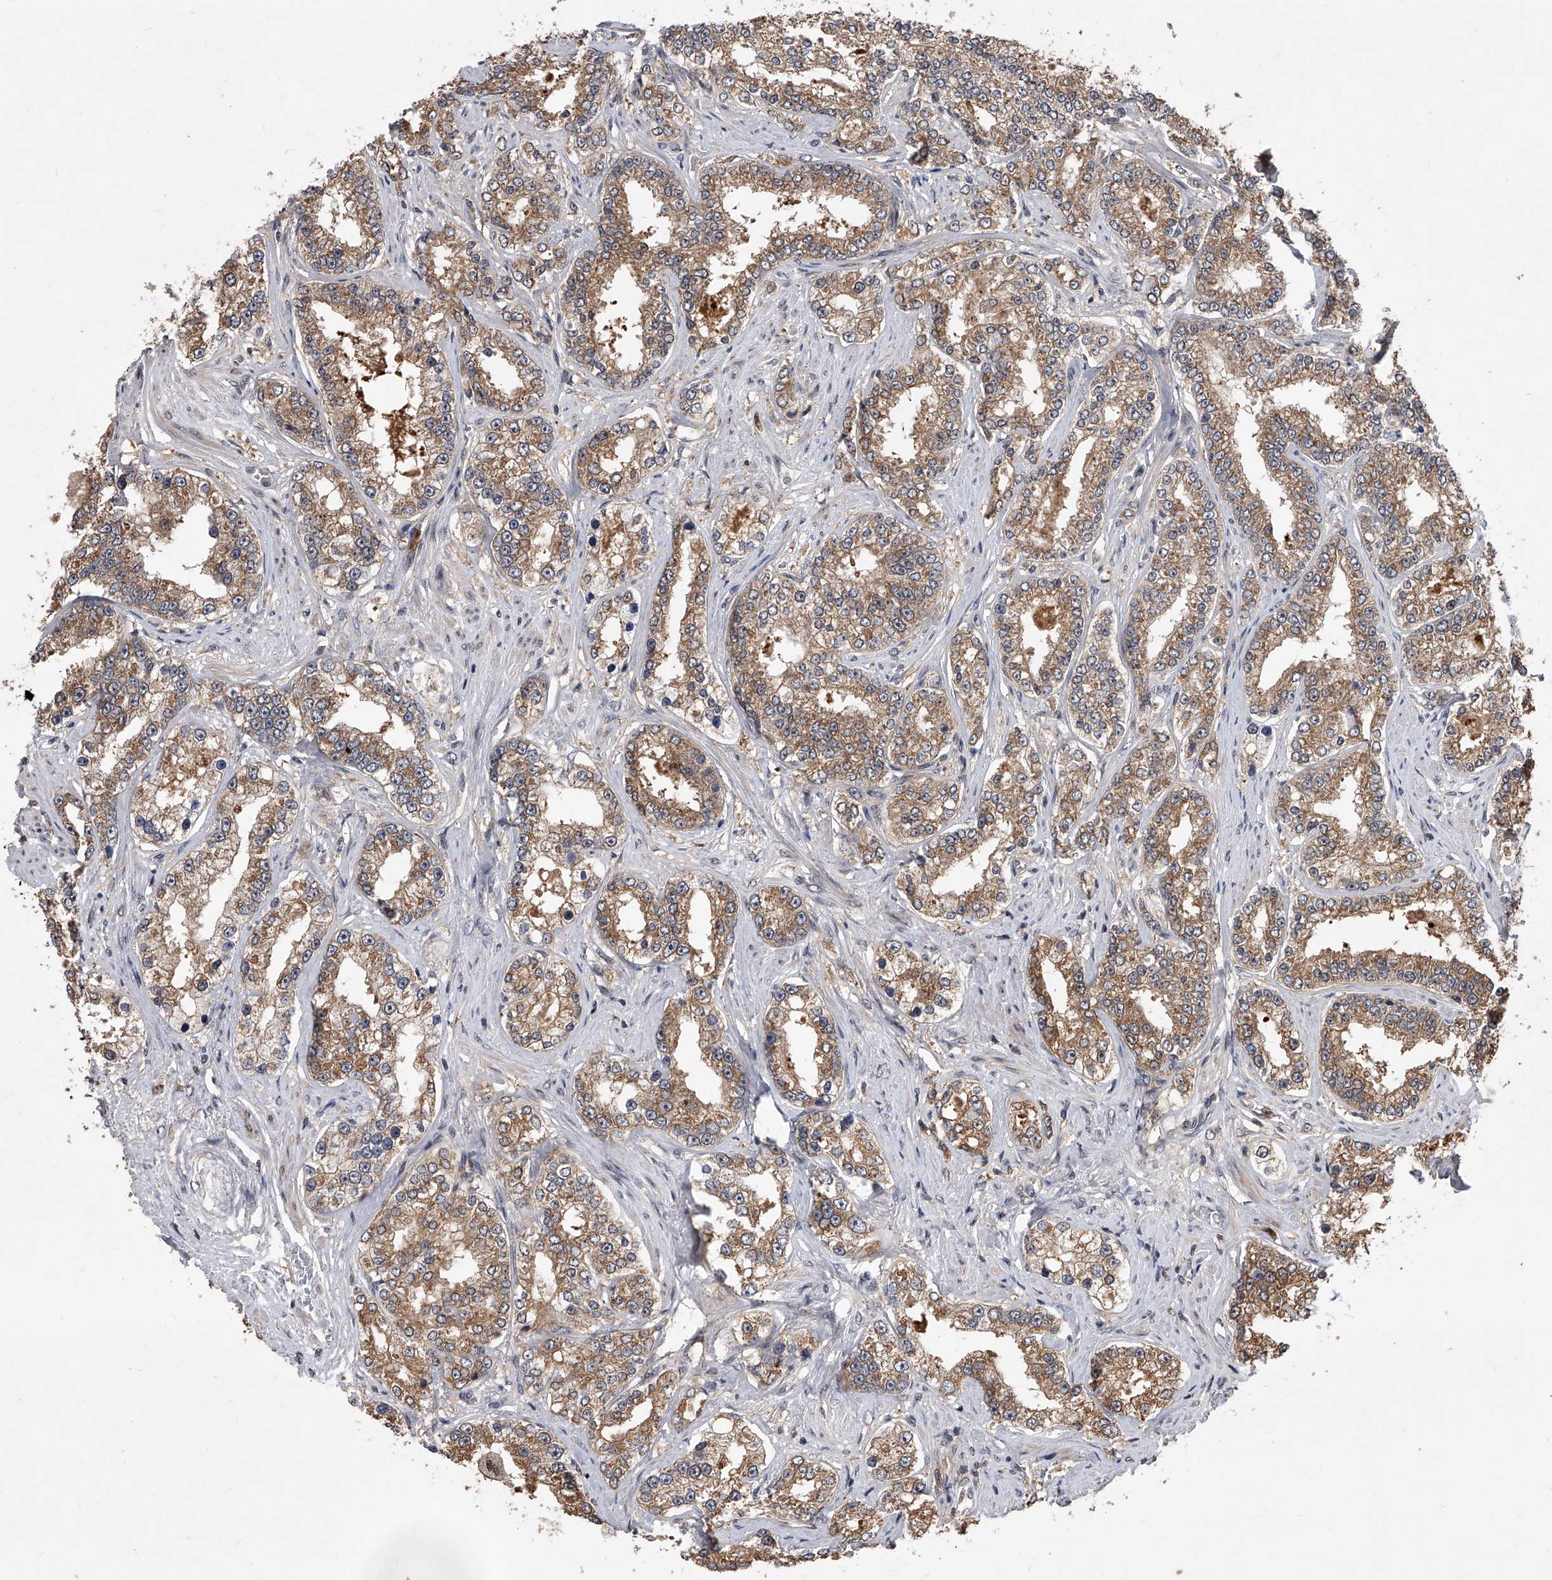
{"staining": {"intensity": "moderate", "quantity": ">75%", "location": "cytoplasmic/membranous"}, "tissue": "prostate cancer", "cell_type": "Tumor cells", "image_type": "cancer", "snomed": [{"axis": "morphology", "description": "Normal tissue, NOS"}, {"axis": "morphology", "description": "Adenocarcinoma, High grade"}, {"axis": "topography", "description": "Prostate"}], "caption": "High-power microscopy captured an immunohistochemistry image of adenocarcinoma (high-grade) (prostate), revealing moderate cytoplasmic/membranous staining in approximately >75% of tumor cells.", "gene": "BHLHE23", "patient": {"sex": "male", "age": 83}}